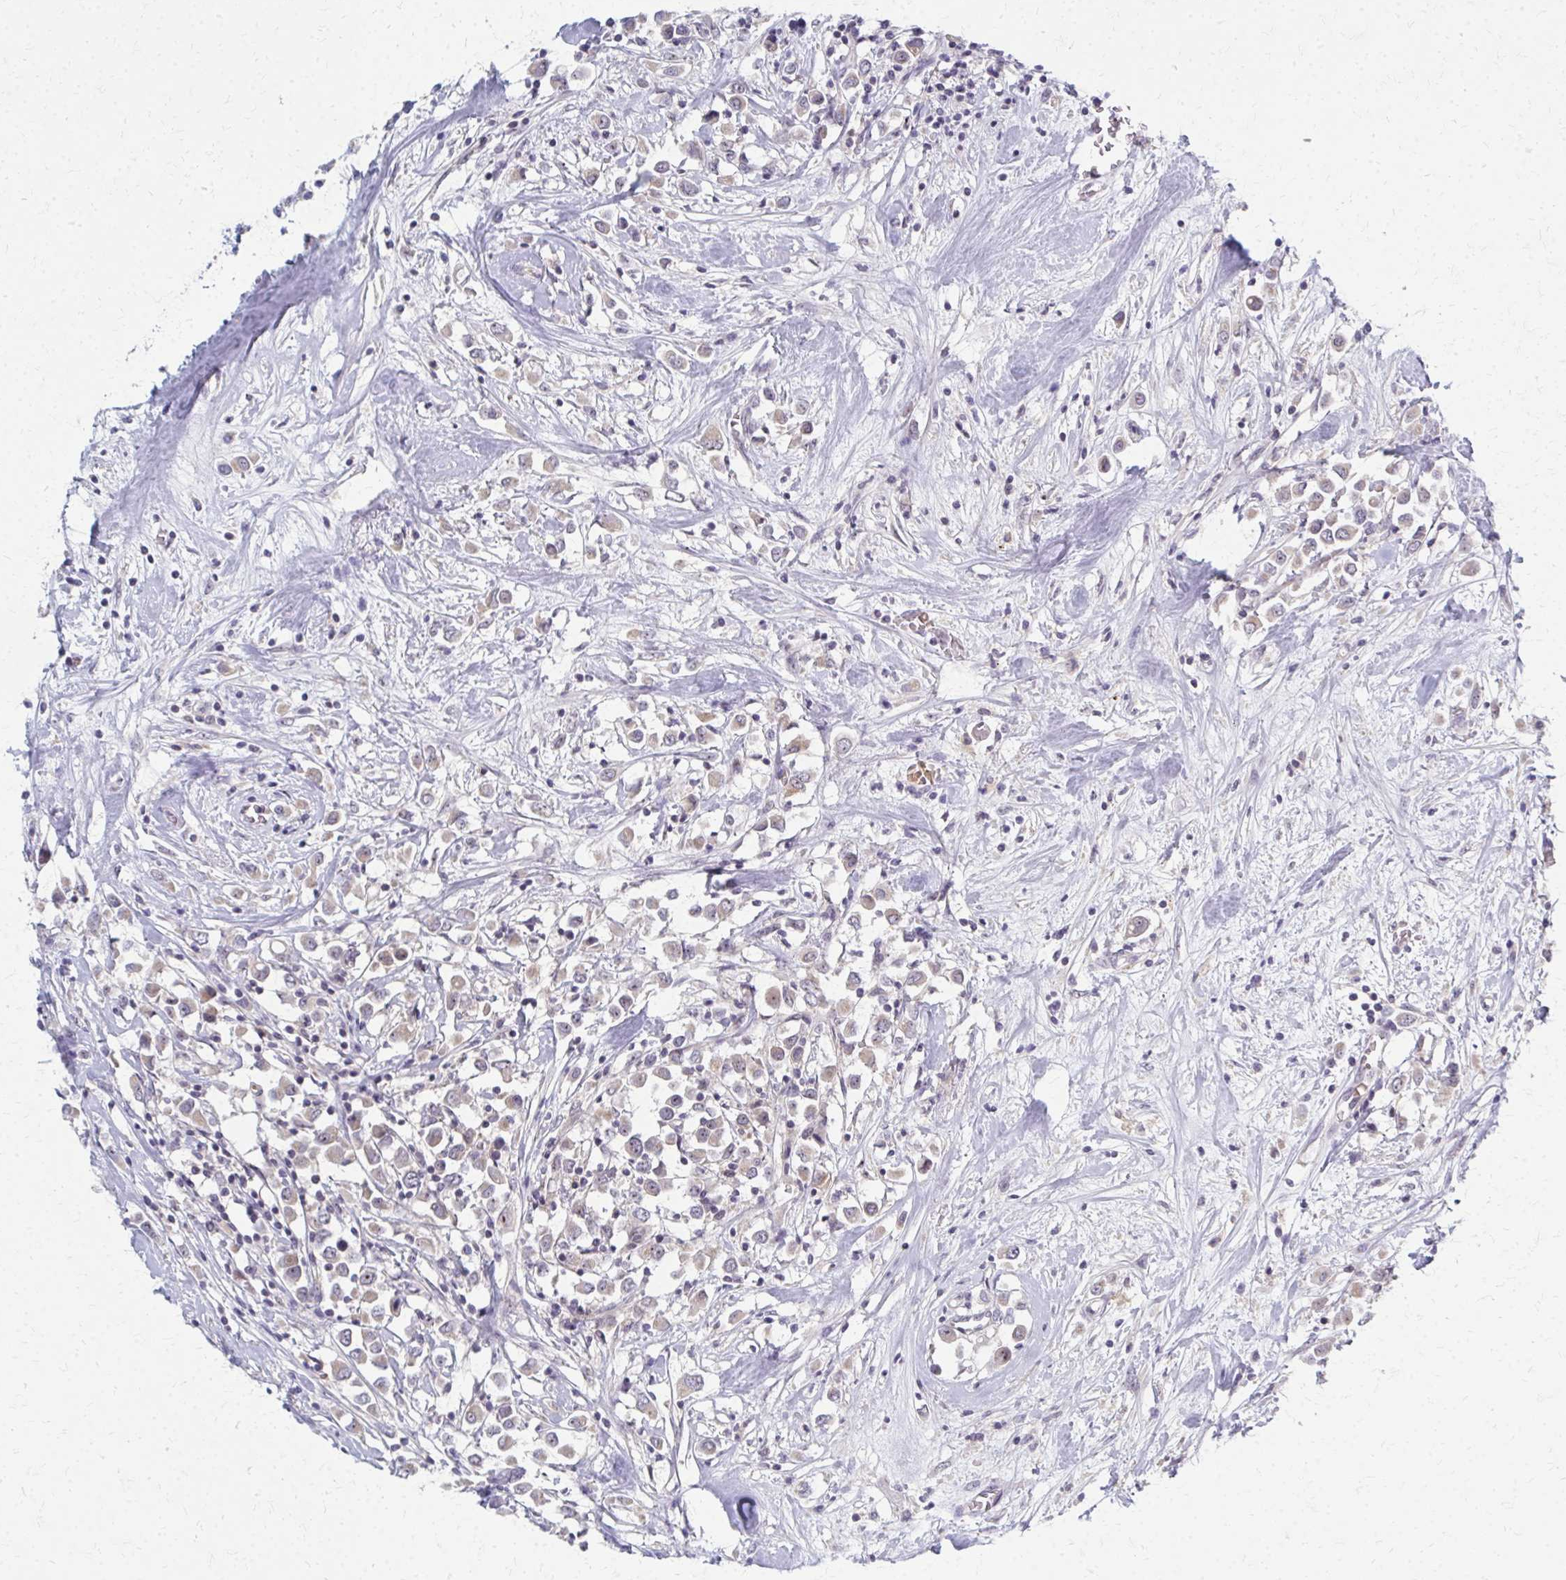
{"staining": {"intensity": "weak", "quantity": "<25%", "location": "cytoplasmic/membranous"}, "tissue": "breast cancer", "cell_type": "Tumor cells", "image_type": "cancer", "snomed": [{"axis": "morphology", "description": "Duct carcinoma"}, {"axis": "topography", "description": "Breast"}], "caption": "This micrograph is of intraductal carcinoma (breast) stained with IHC to label a protein in brown with the nuclei are counter-stained blue. There is no expression in tumor cells. (Brightfield microscopy of DAB immunohistochemistry (IHC) at high magnification).", "gene": "NUDT16", "patient": {"sex": "female", "age": 61}}